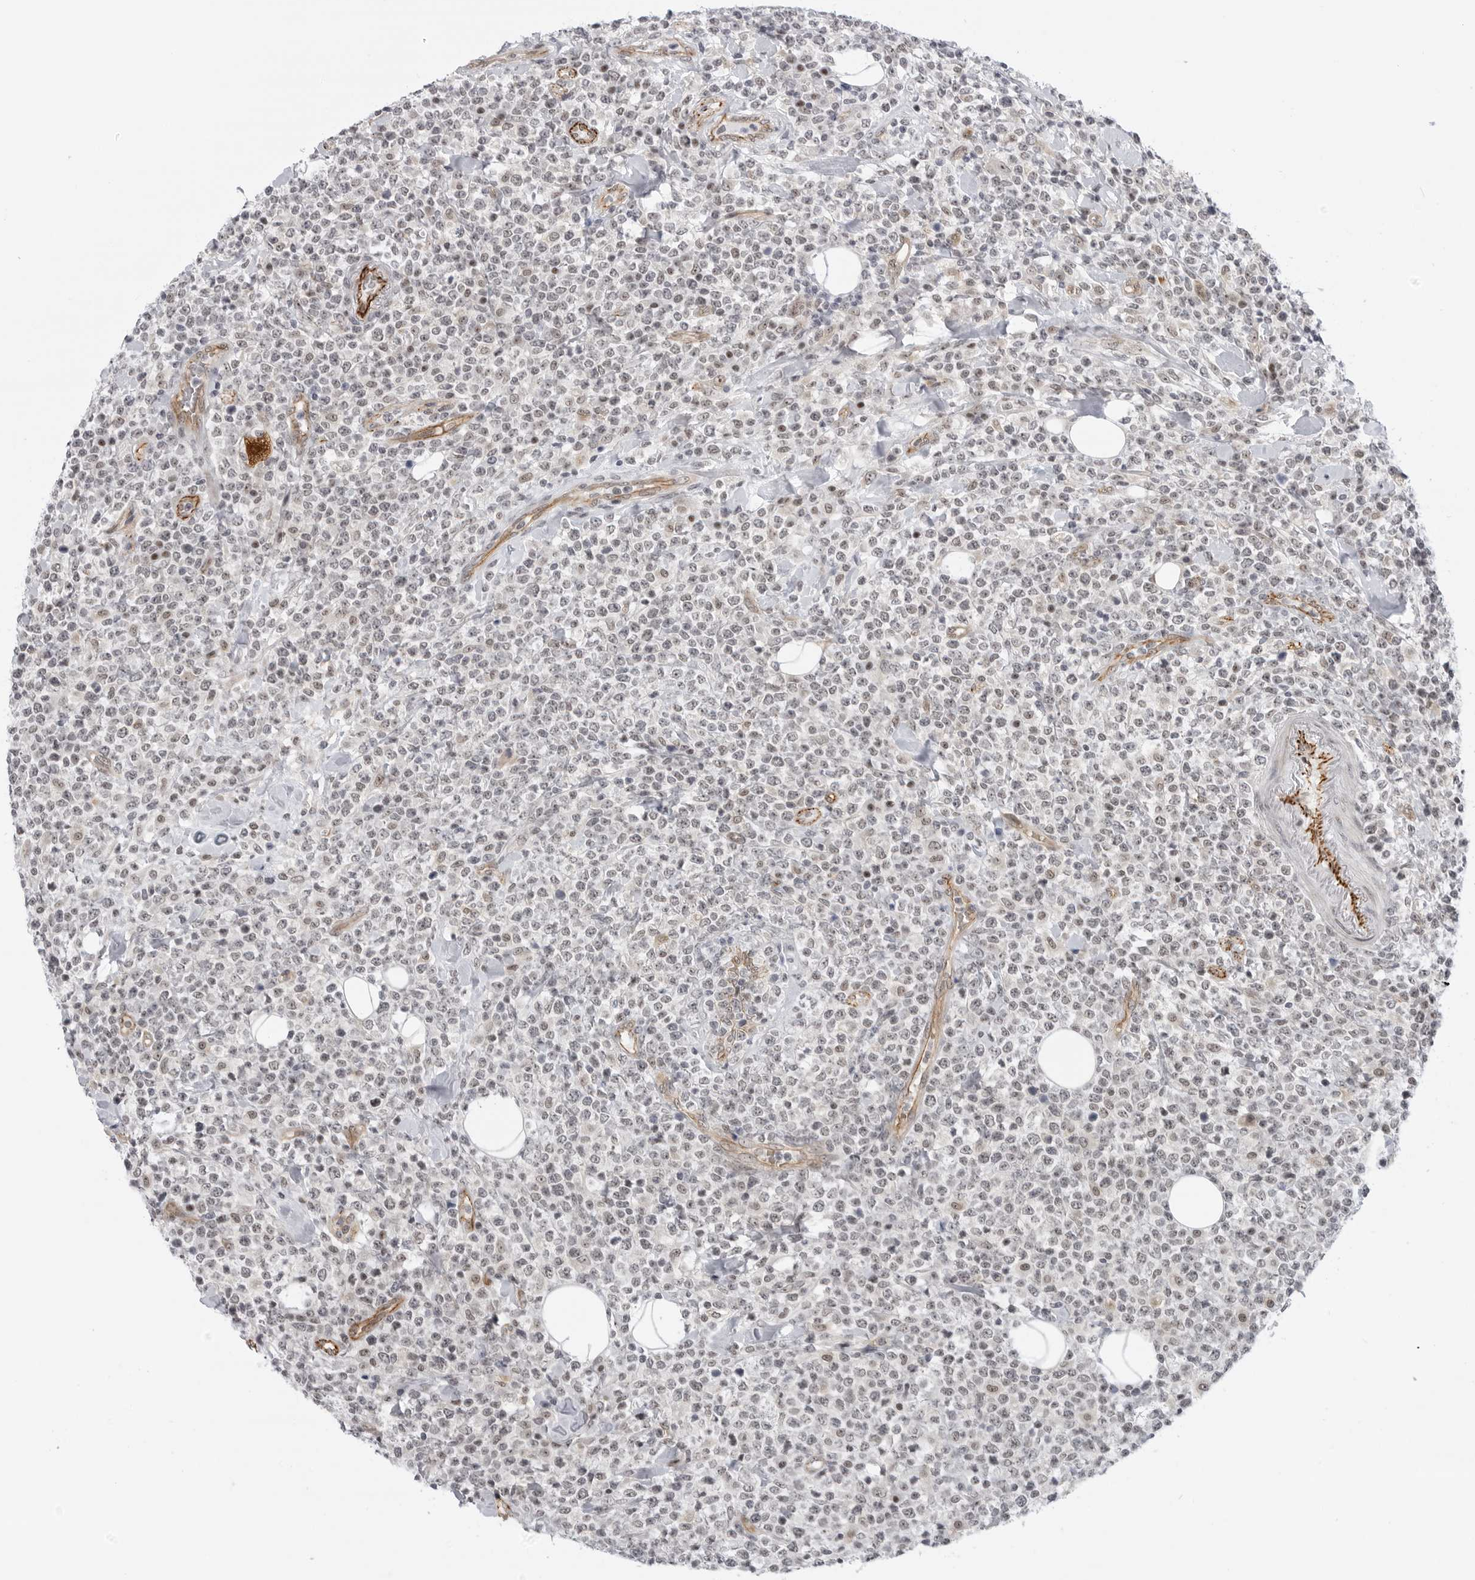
{"staining": {"intensity": "negative", "quantity": "none", "location": "none"}, "tissue": "lymphoma", "cell_type": "Tumor cells", "image_type": "cancer", "snomed": [{"axis": "morphology", "description": "Malignant lymphoma, non-Hodgkin's type, High grade"}, {"axis": "topography", "description": "Colon"}], "caption": "Lymphoma was stained to show a protein in brown. There is no significant staining in tumor cells.", "gene": "CEP295NL", "patient": {"sex": "female", "age": 53}}